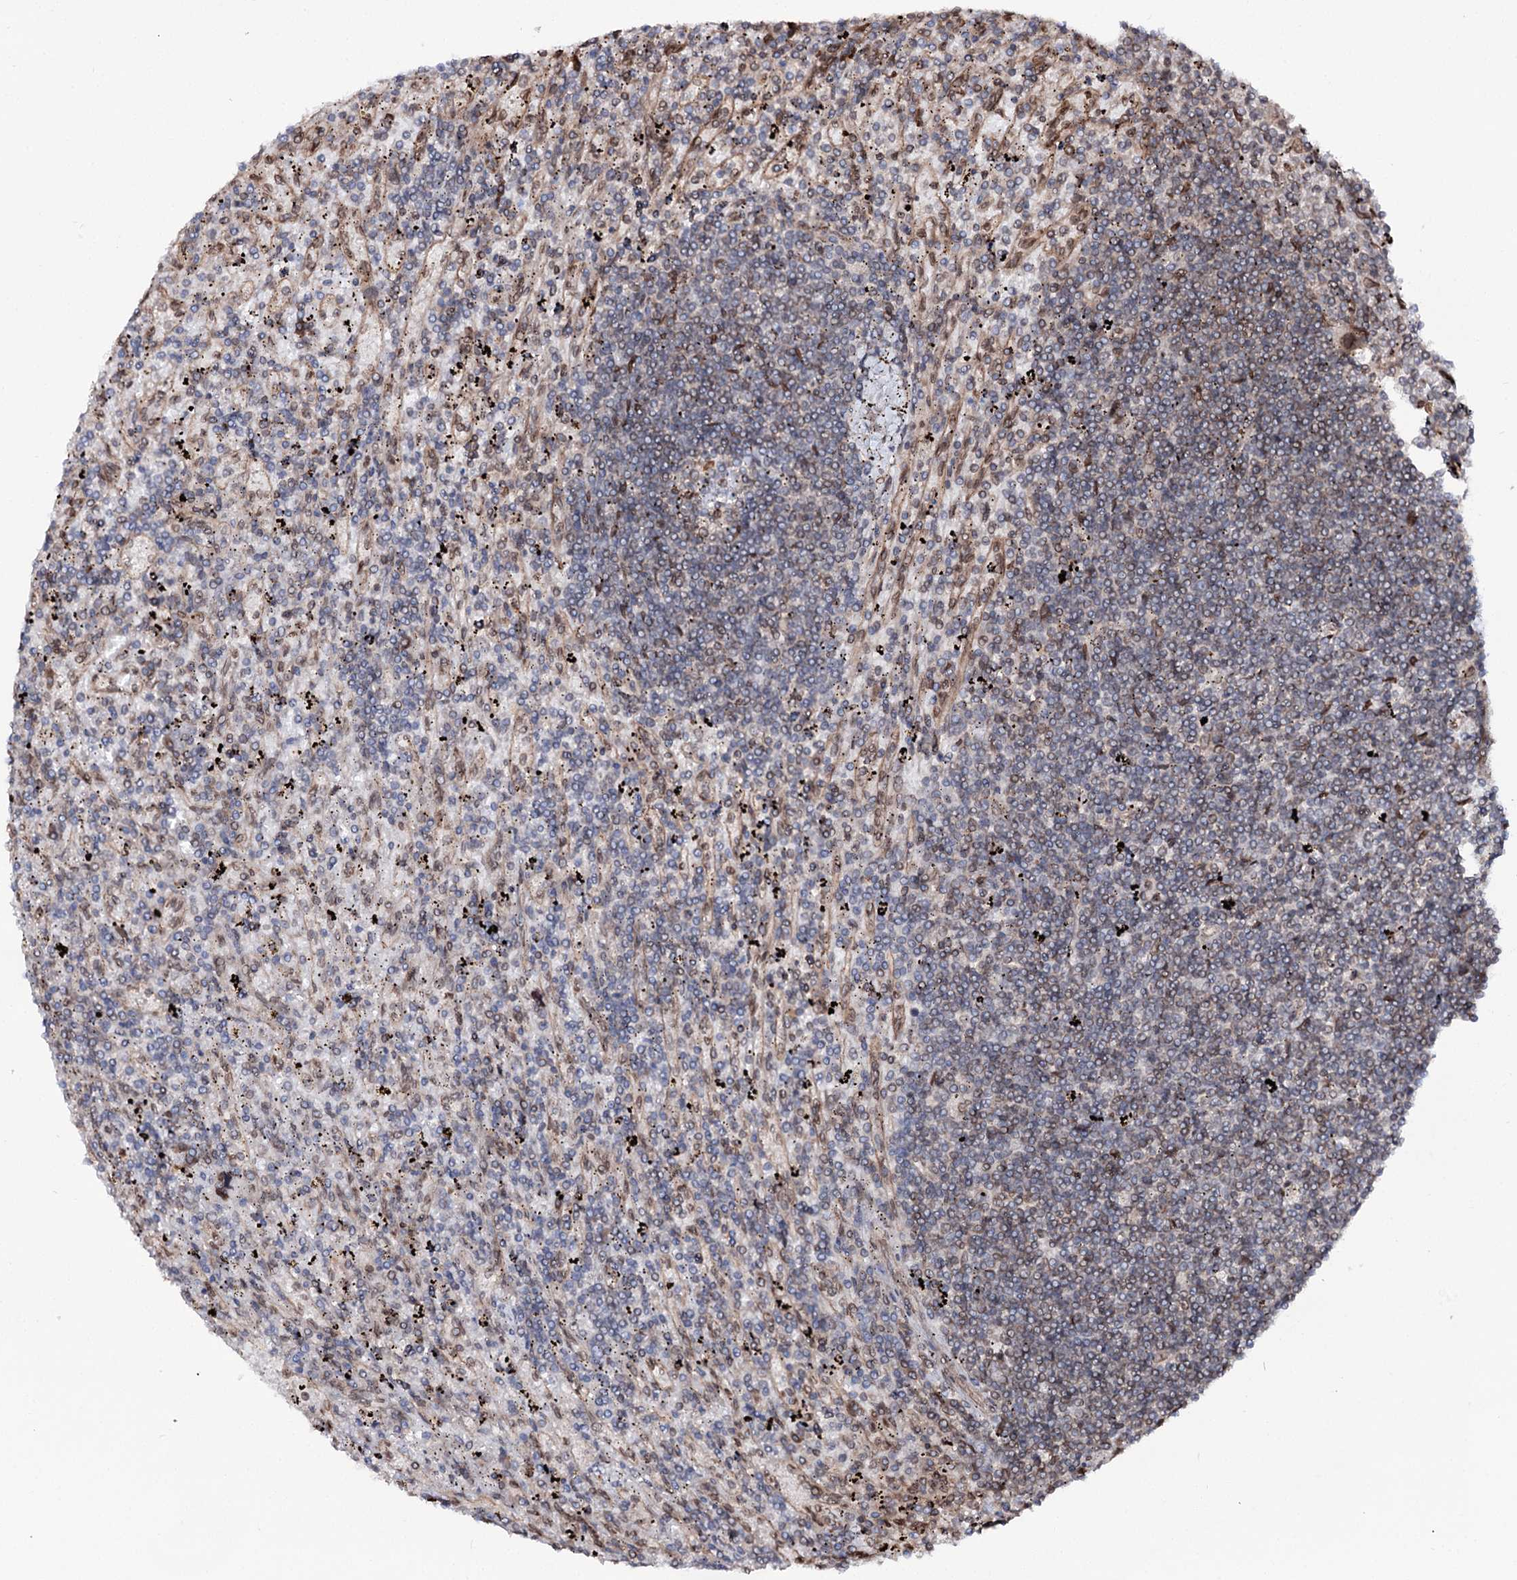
{"staining": {"intensity": "negative", "quantity": "none", "location": "none"}, "tissue": "lymphoma", "cell_type": "Tumor cells", "image_type": "cancer", "snomed": [{"axis": "morphology", "description": "Malignant lymphoma, non-Hodgkin's type, Low grade"}, {"axis": "topography", "description": "Spleen"}], "caption": "There is no significant staining in tumor cells of lymphoma.", "gene": "FGFR1OP2", "patient": {"sex": "male", "age": 76}}